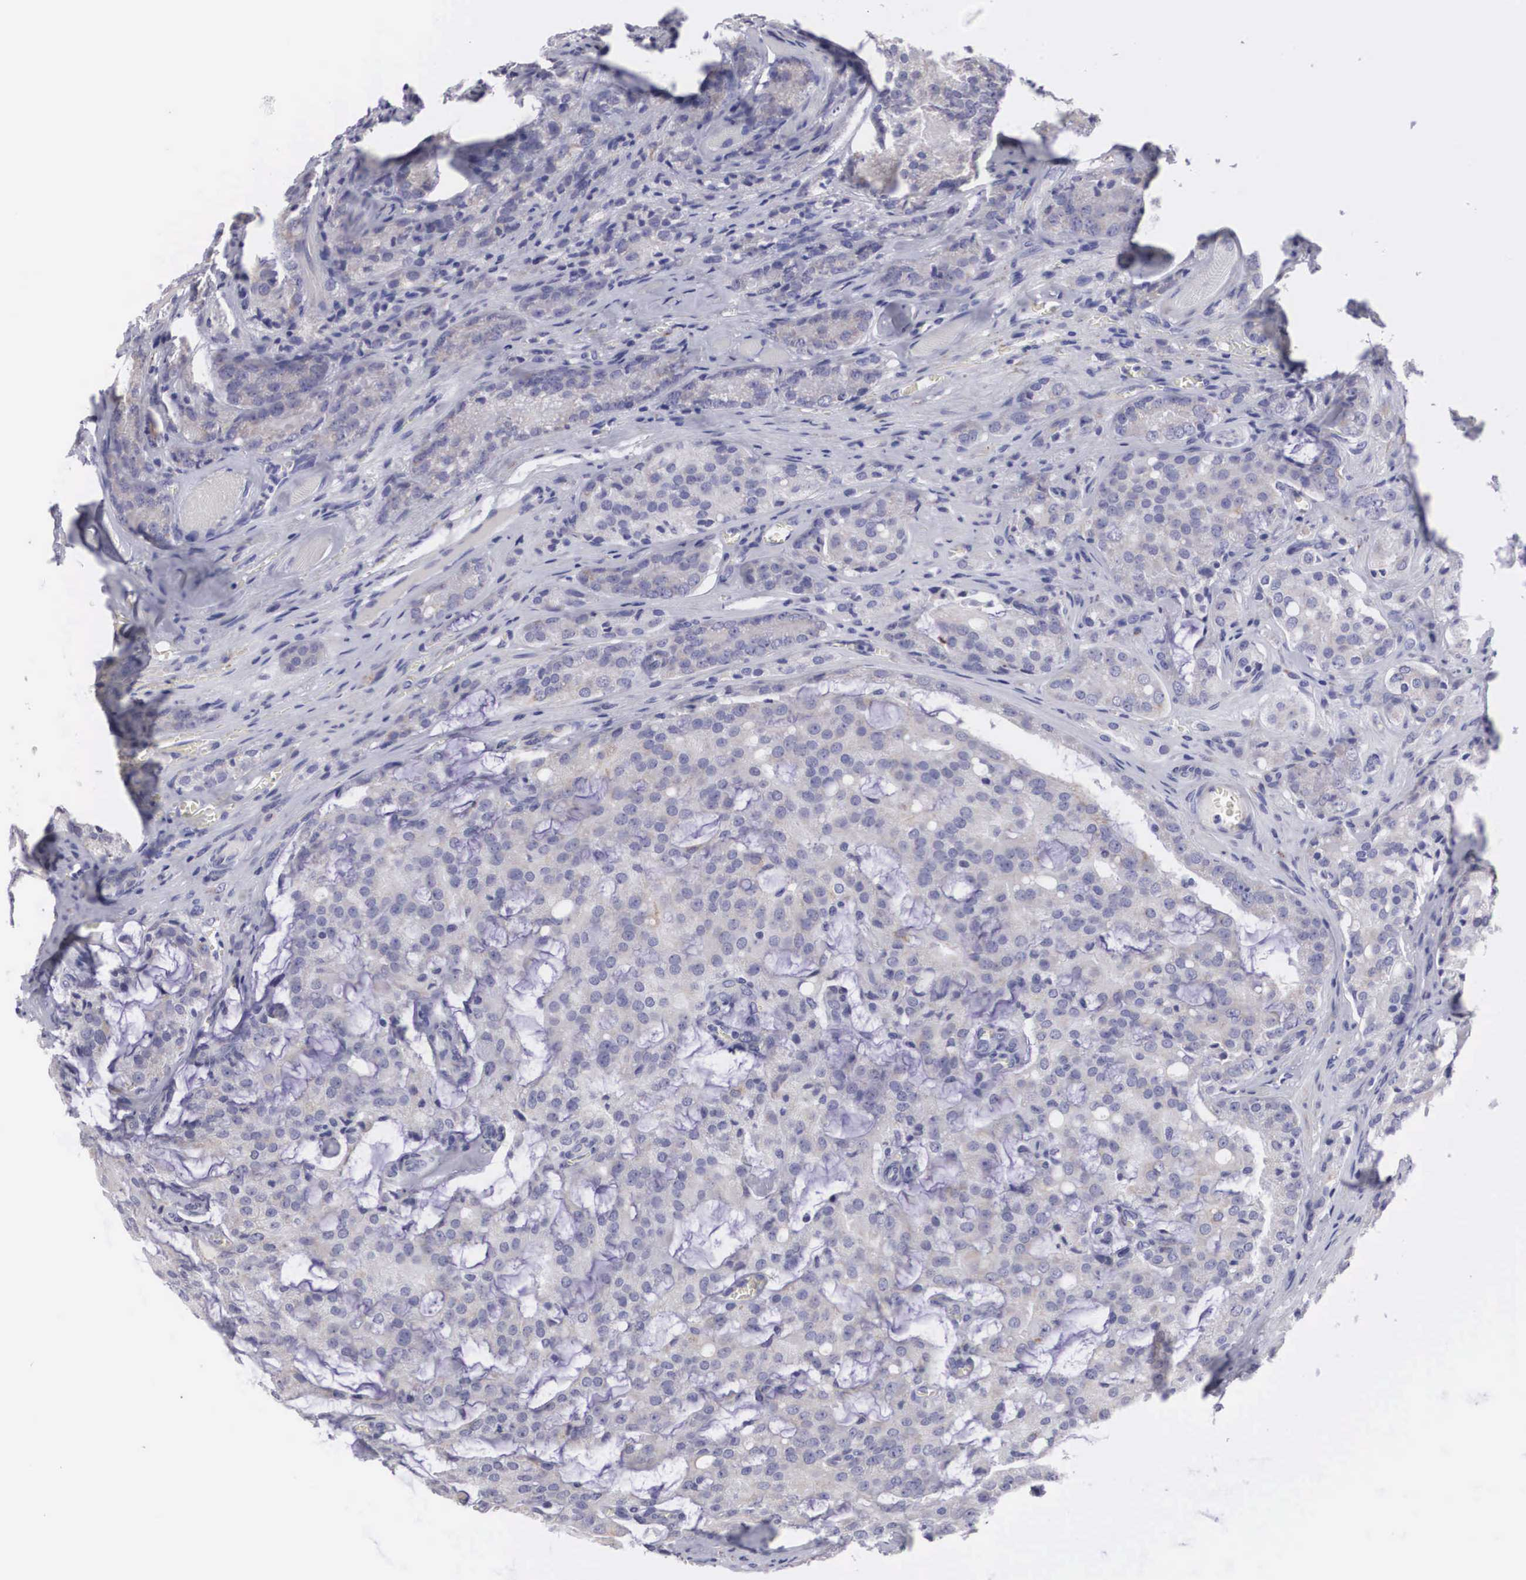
{"staining": {"intensity": "weak", "quantity": "<25%", "location": "cytoplasmic/membranous"}, "tissue": "prostate cancer", "cell_type": "Tumor cells", "image_type": "cancer", "snomed": [{"axis": "morphology", "description": "Adenocarcinoma, Medium grade"}, {"axis": "topography", "description": "Prostate"}], "caption": "A high-resolution image shows immunohistochemistry (IHC) staining of prostate medium-grade adenocarcinoma, which displays no significant expression in tumor cells.", "gene": "ARMCX3", "patient": {"sex": "male", "age": 60}}